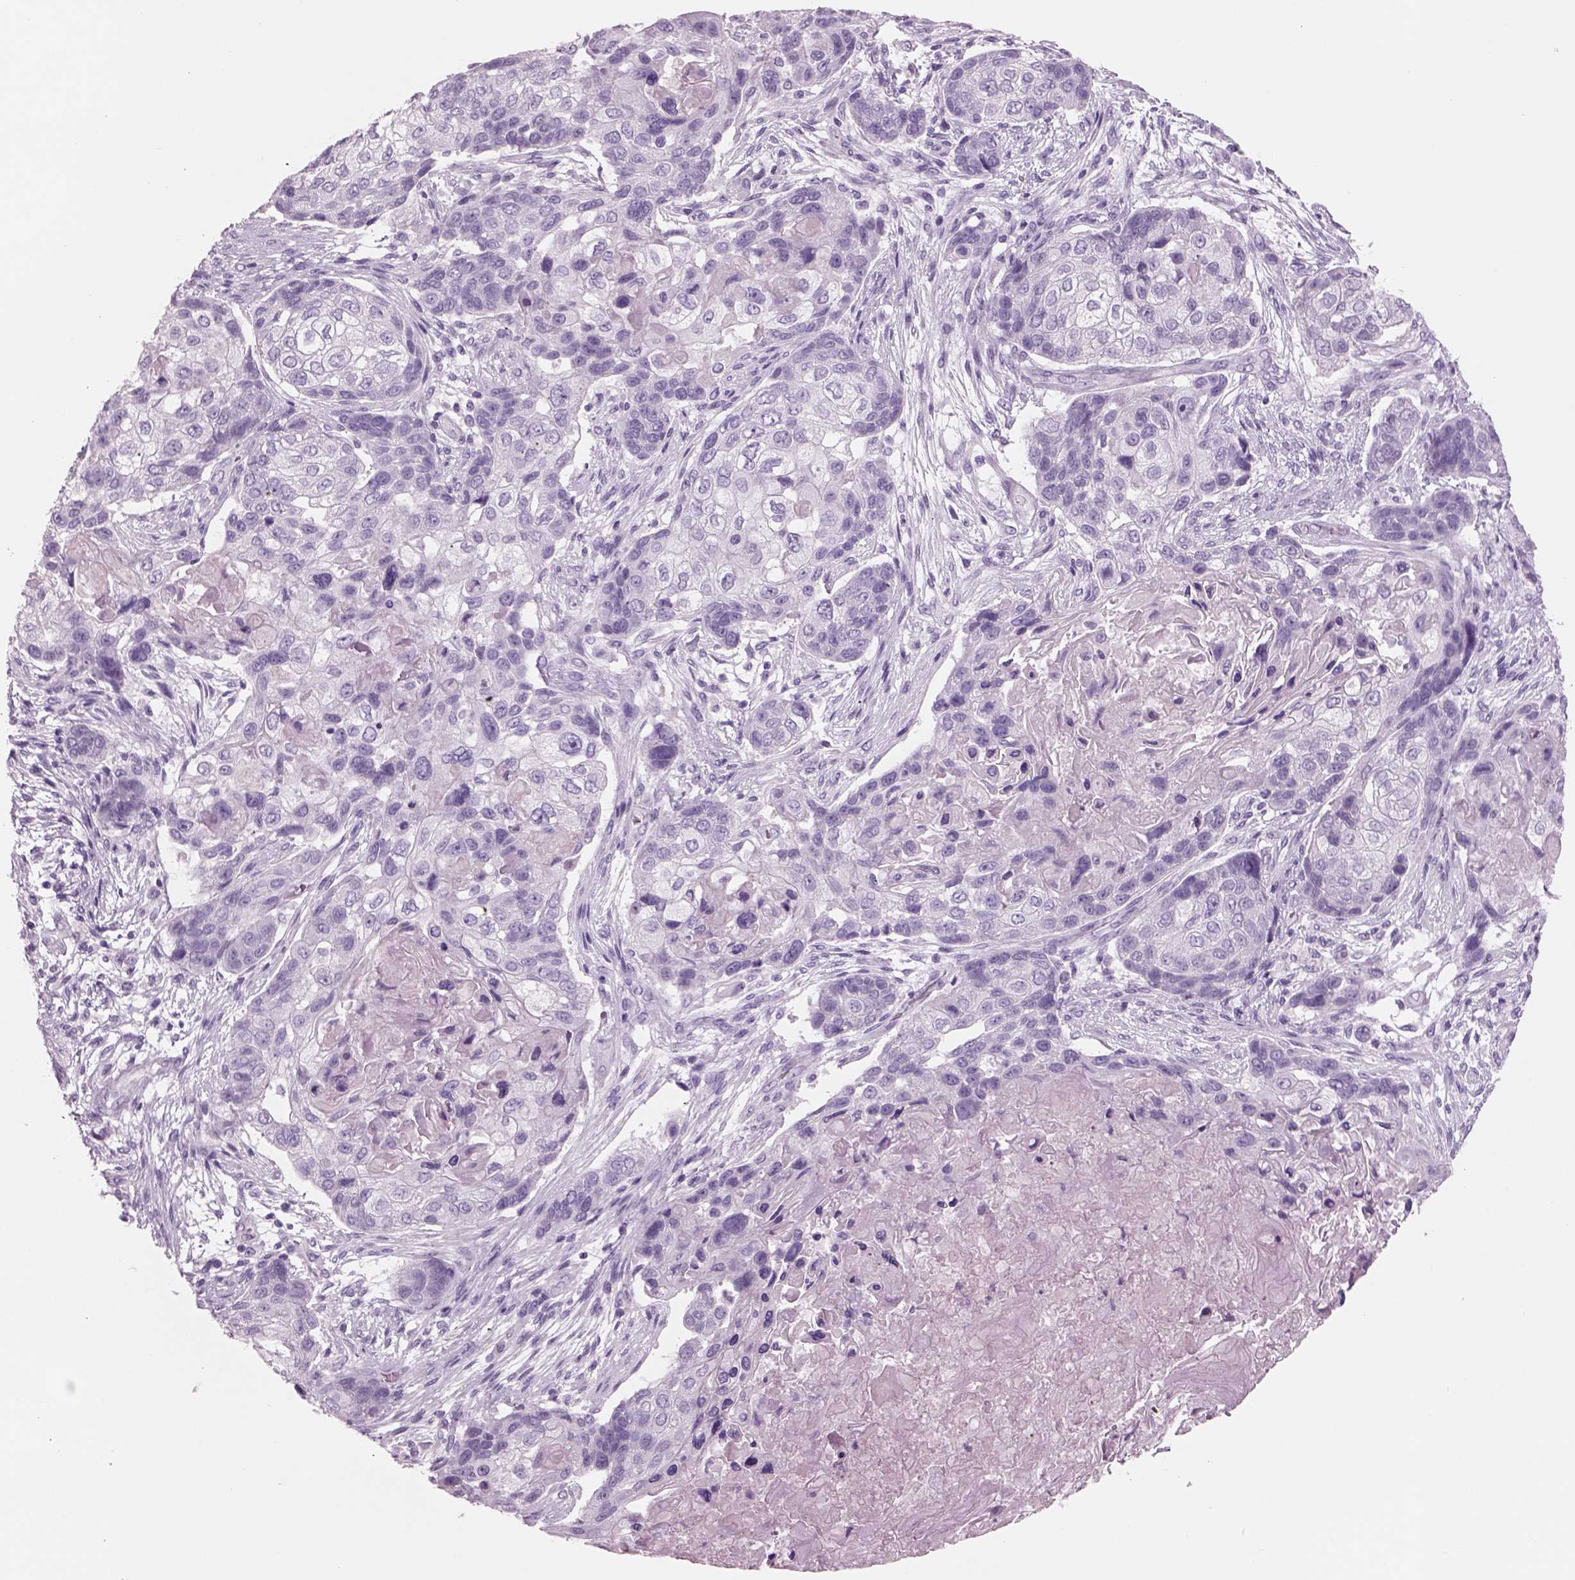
{"staining": {"intensity": "negative", "quantity": "none", "location": "none"}, "tissue": "lung cancer", "cell_type": "Tumor cells", "image_type": "cancer", "snomed": [{"axis": "morphology", "description": "Squamous cell carcinoma, NOS"}, {"axis": "topography", "description": "Lung"}], "caption": "DAB immunohistochemical staining of lung squamous cell carcinoma demonstrates no significant staining in tumor cells.", "gene": "RHO", "patient": {"sex": "male", "age": 69}}